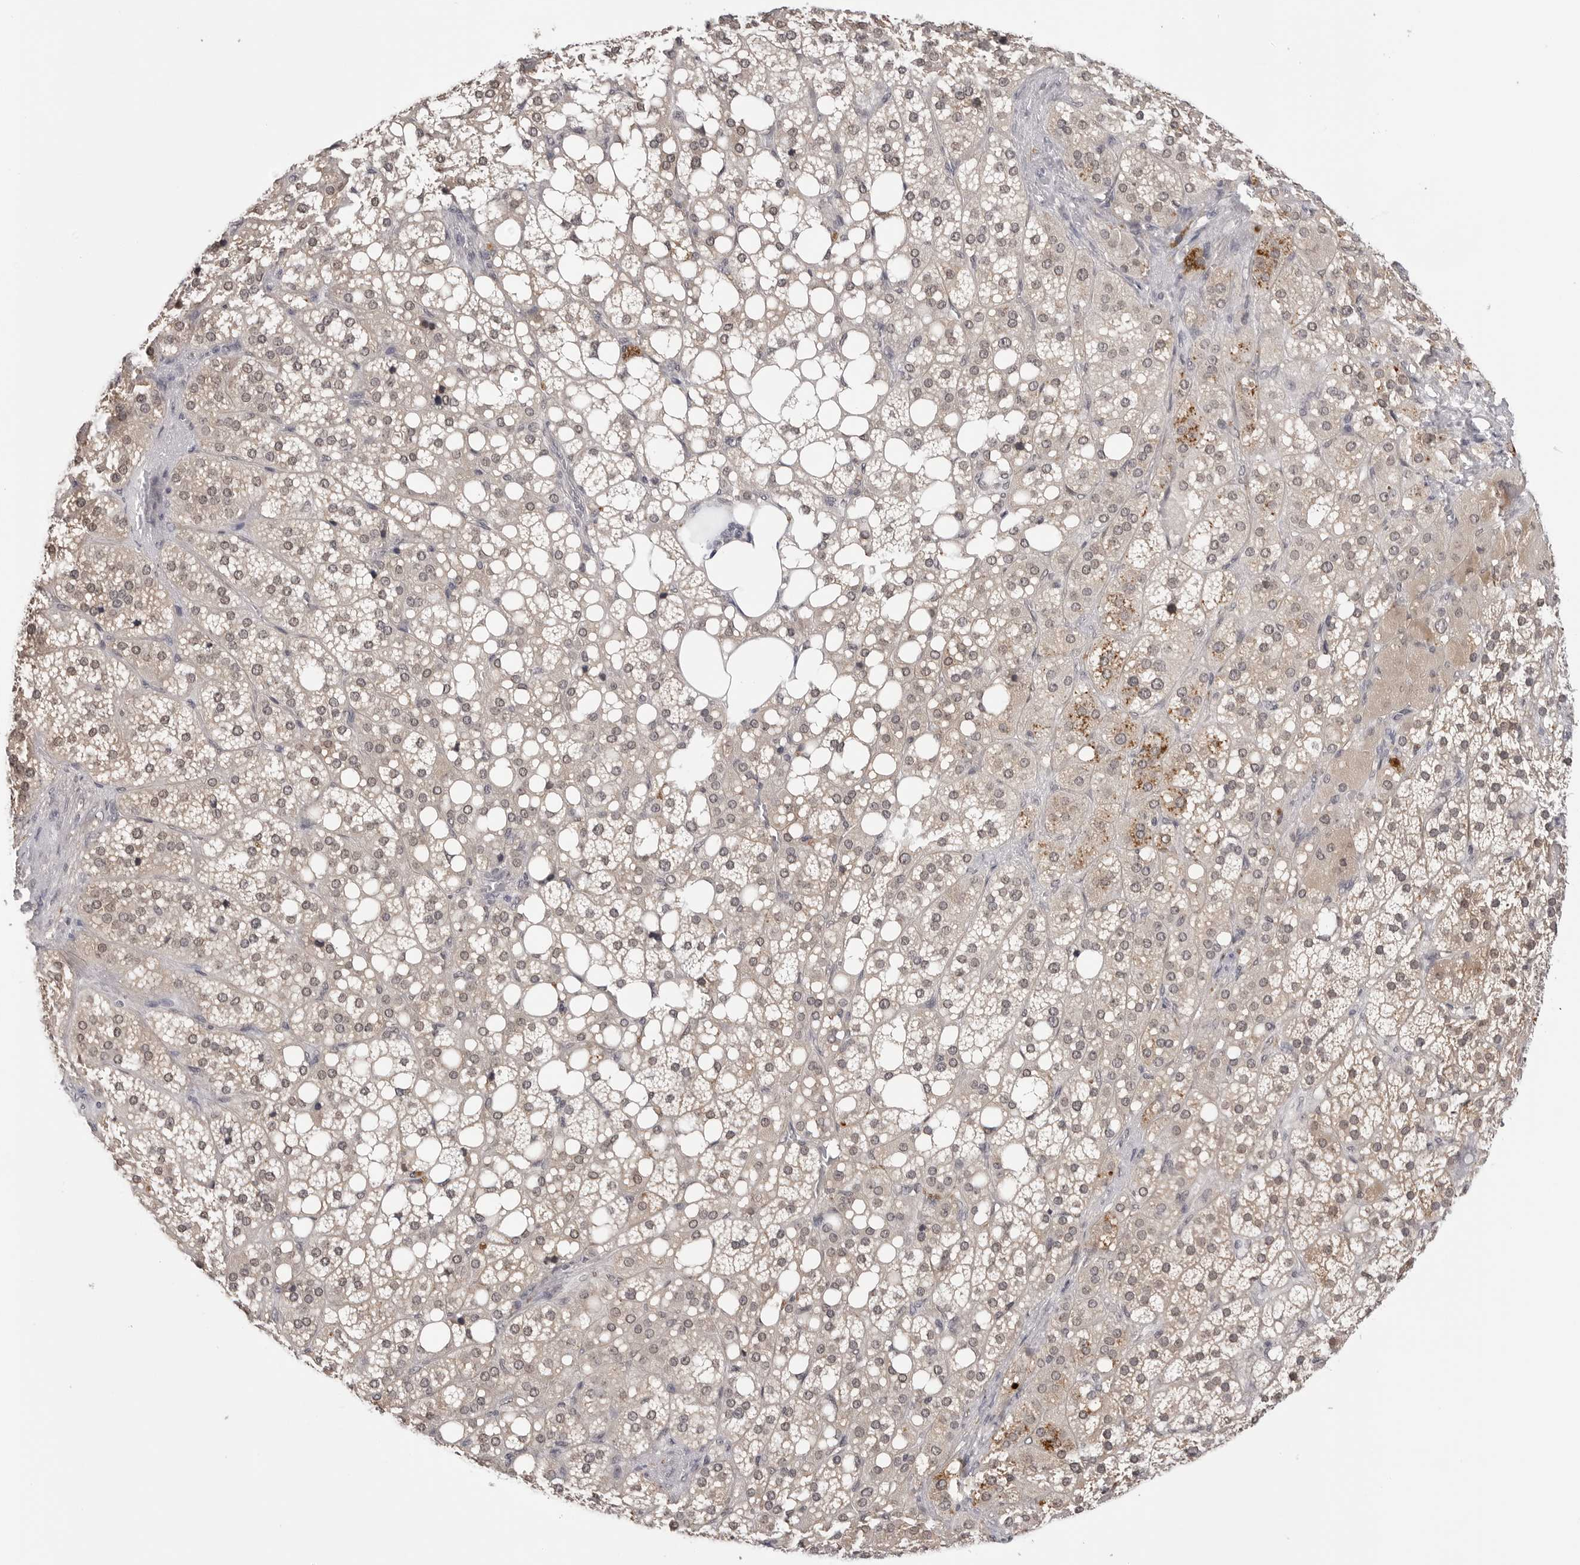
{"staining": {"intensity": "weak", "quantity": ">75%", "location": "cytoplasmic/membranous,nuclear"}, "tissue": "adrenal gland", "cell_type": "Glandular cells", "image_type": "normal", "snomed": [{"axis": "morphology", "description": "Normal tissue, NOS"}, {"axis": "topography", "description": "Adrenal gland"}], "caption": "Immunohistochemistry (IHC) (DAB) staining of unremarkable human adrenal gland exhibits weak cytoplasmic/membranous,nuclear protein positivity in approximately >75% of glandular cells.", "gene": "CDK20", "patient": {"sex": "female", "age": 59}}